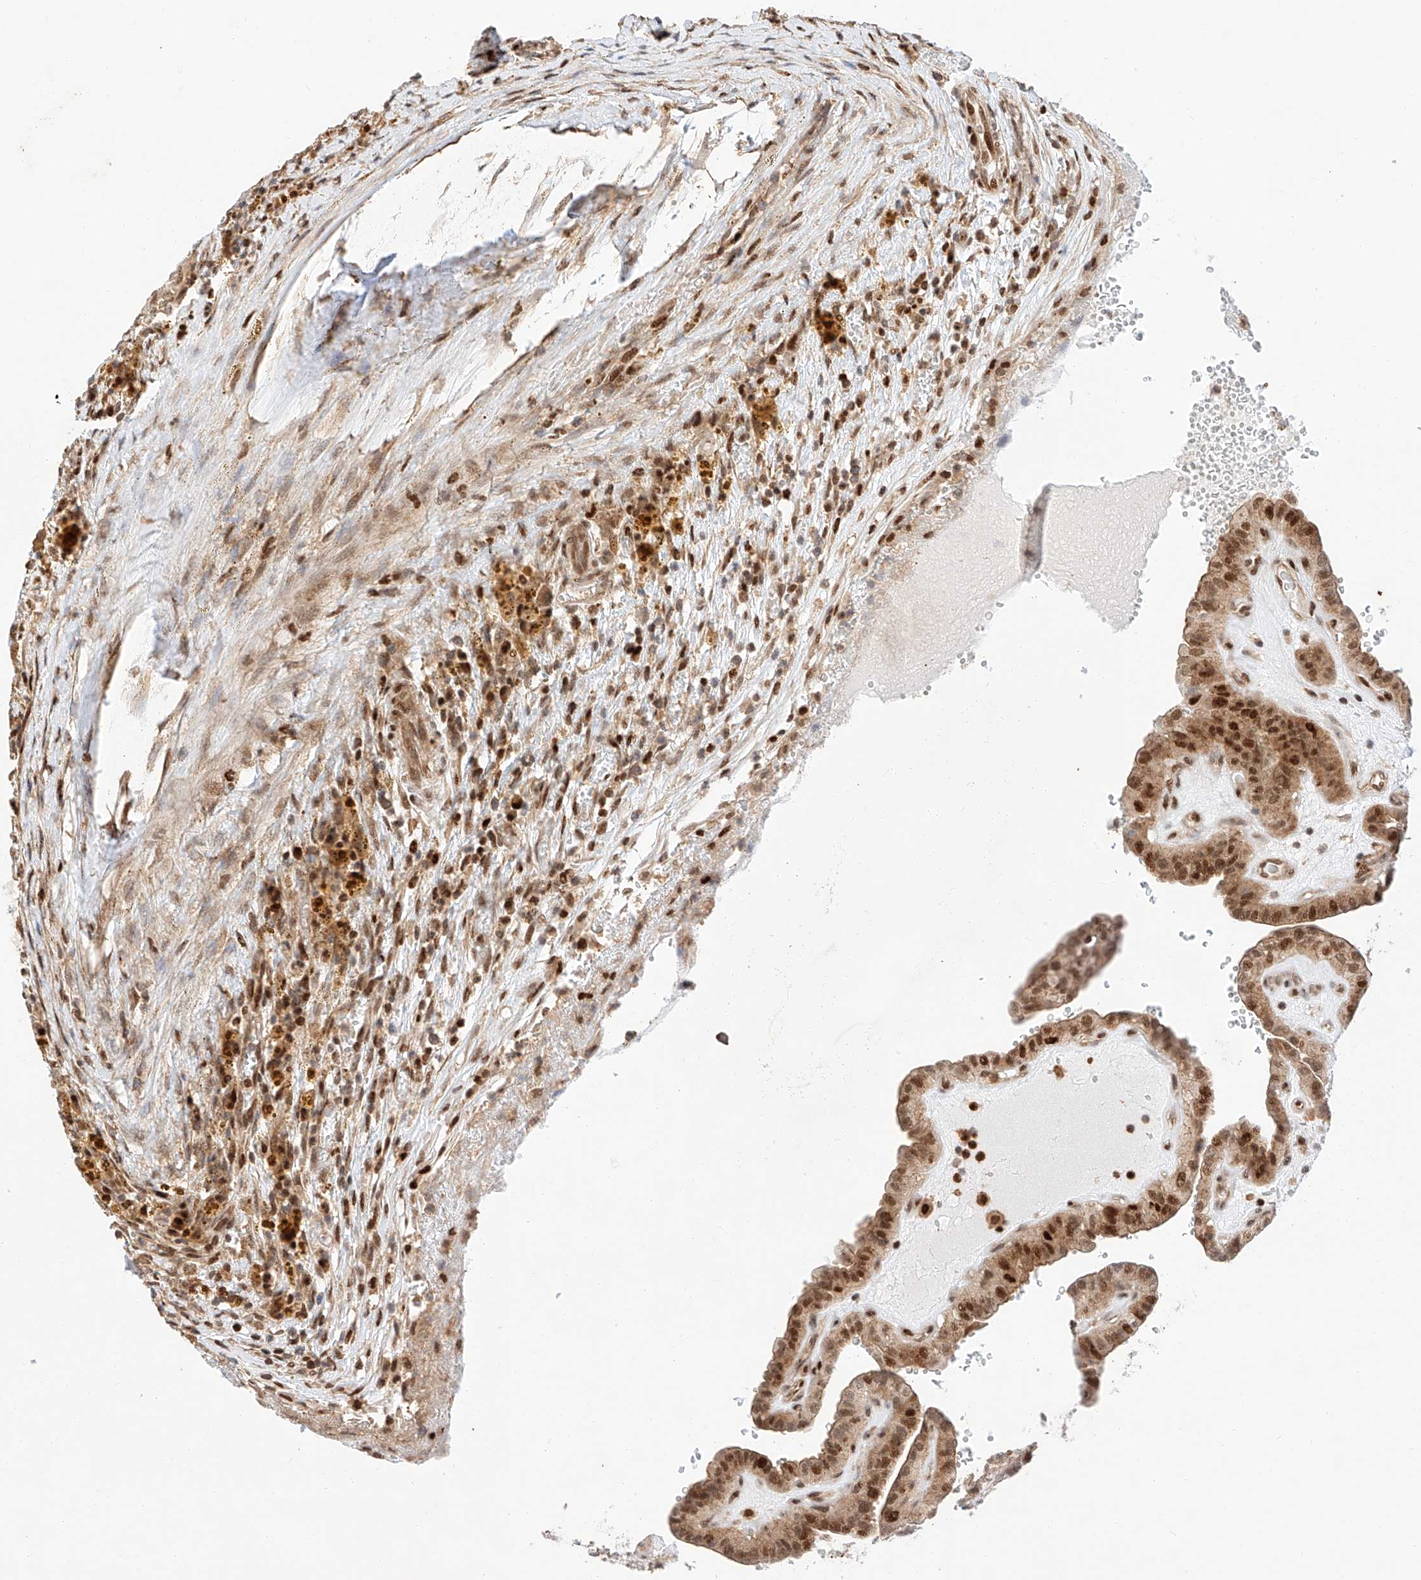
{"staining": {"intensity": "strong", "quantity": ">75%", "location": "nuclear"}, "tissue": "thyroid cancer", "cell_type": "Tumor cells", "image_type": "cancer", "snomed": [{"axis": "morphology", "description": "Papillary adenocarcinoma, NOS"}, {"axis": "topography", "description": "Thyroid gland"}], "caption": "Immunohistochemical staining of human papillary adenocarcinoma (thyroid) exhibits high levels of strong nuclear protein expression in about >75% of tumor cells.", "gene": "HDAC9", "patient": {"sex": "male", "age": 77}}